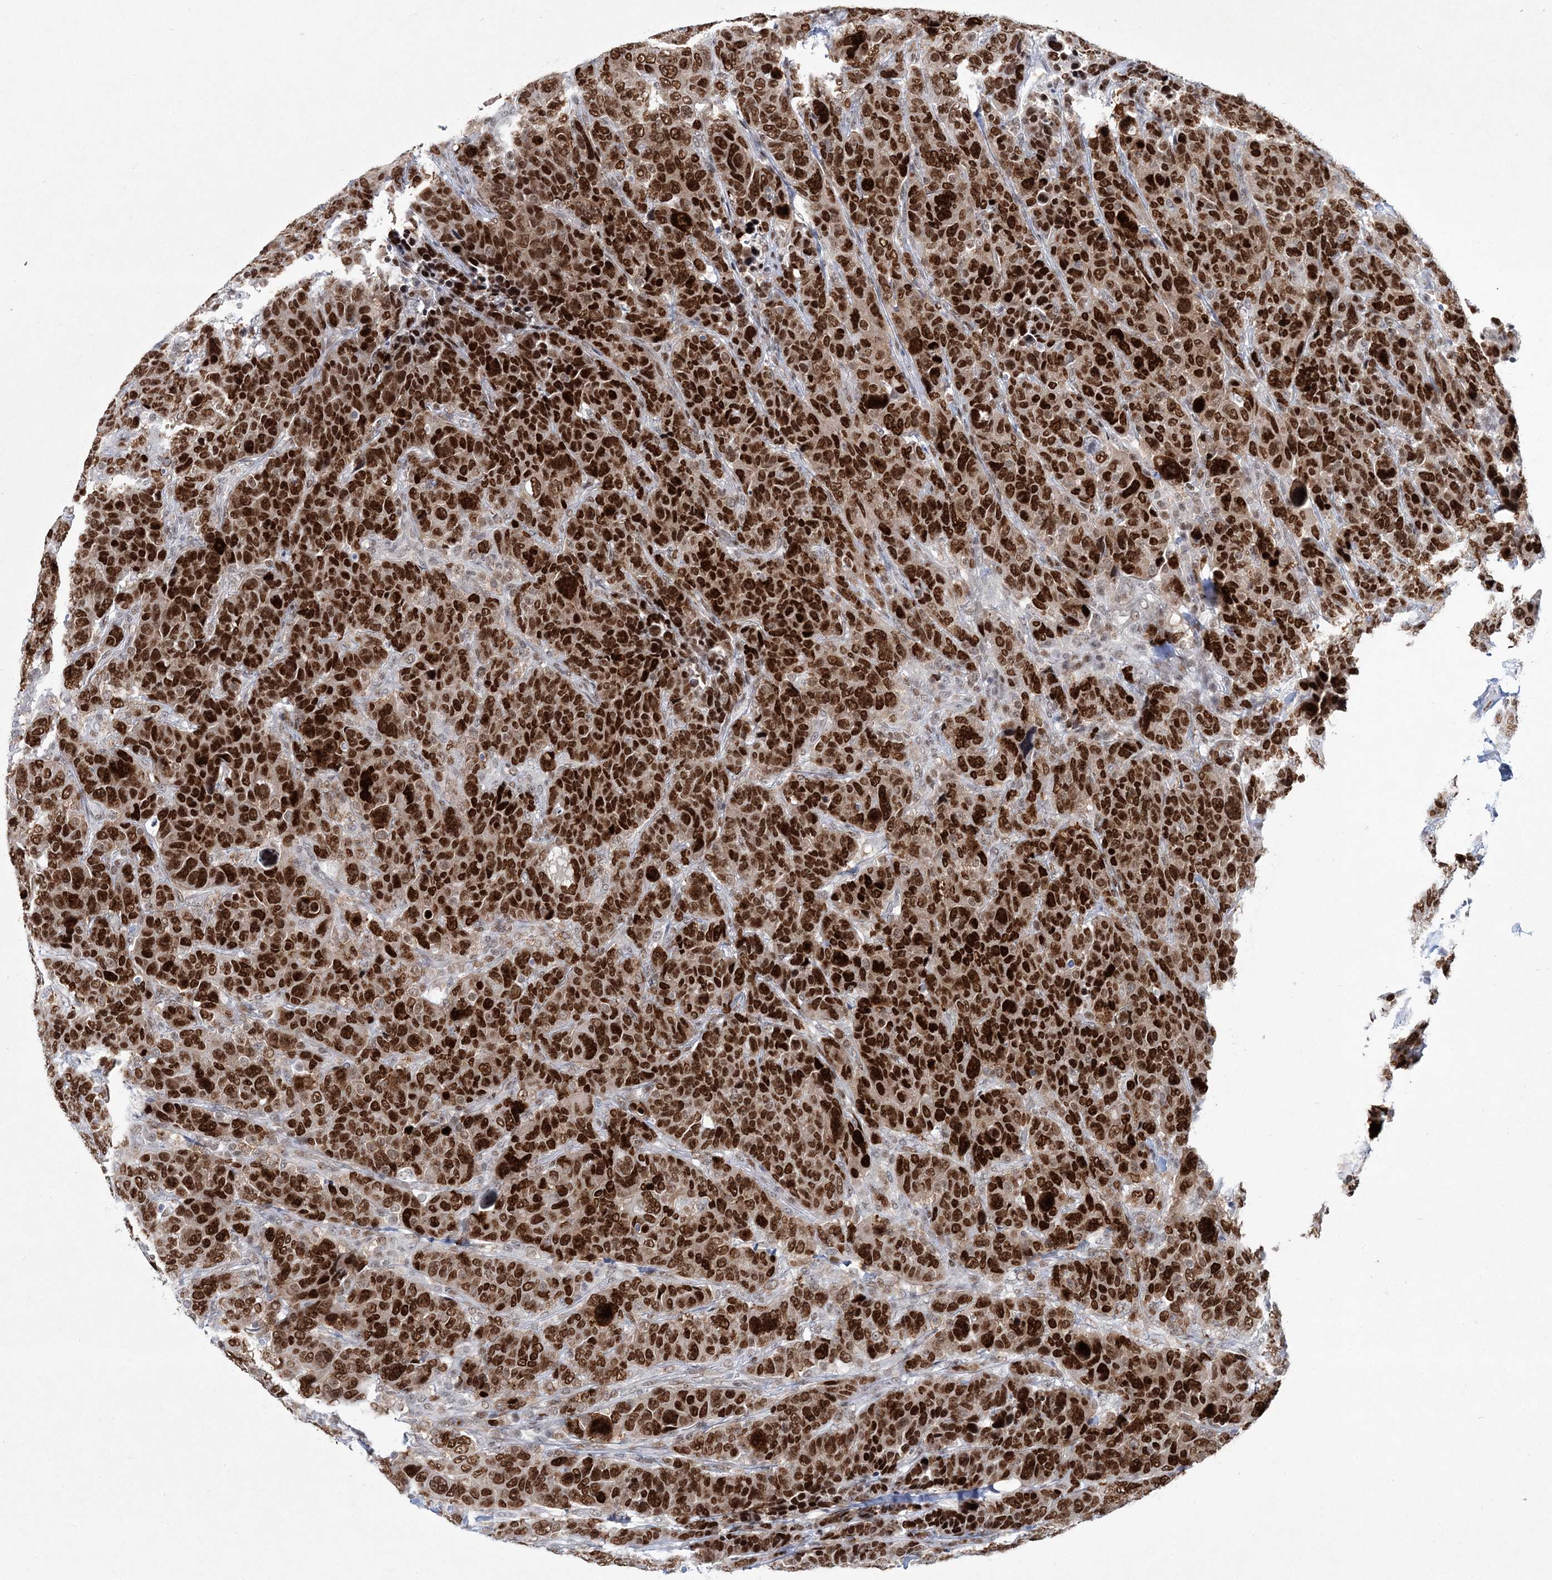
{"staining": {"intensity": "strong", "quantity": ">75%", "location": "nuclear"}, "tissue": "breast cancer", "cell_type": "Tumor cells", "image_type": "cancer", "snomed": [{"axis": "morphology", "description": "Duct carcinoma"}, {"axis": "topography", "description": "Breast"}], "caption": "Protein staining displays strong nuclear expression in about >75% of tumor cells in invasive ductal carcinoma (breast).", "gene": "LRRFIP2", "patient": {"sex": "female", "age": 37}}